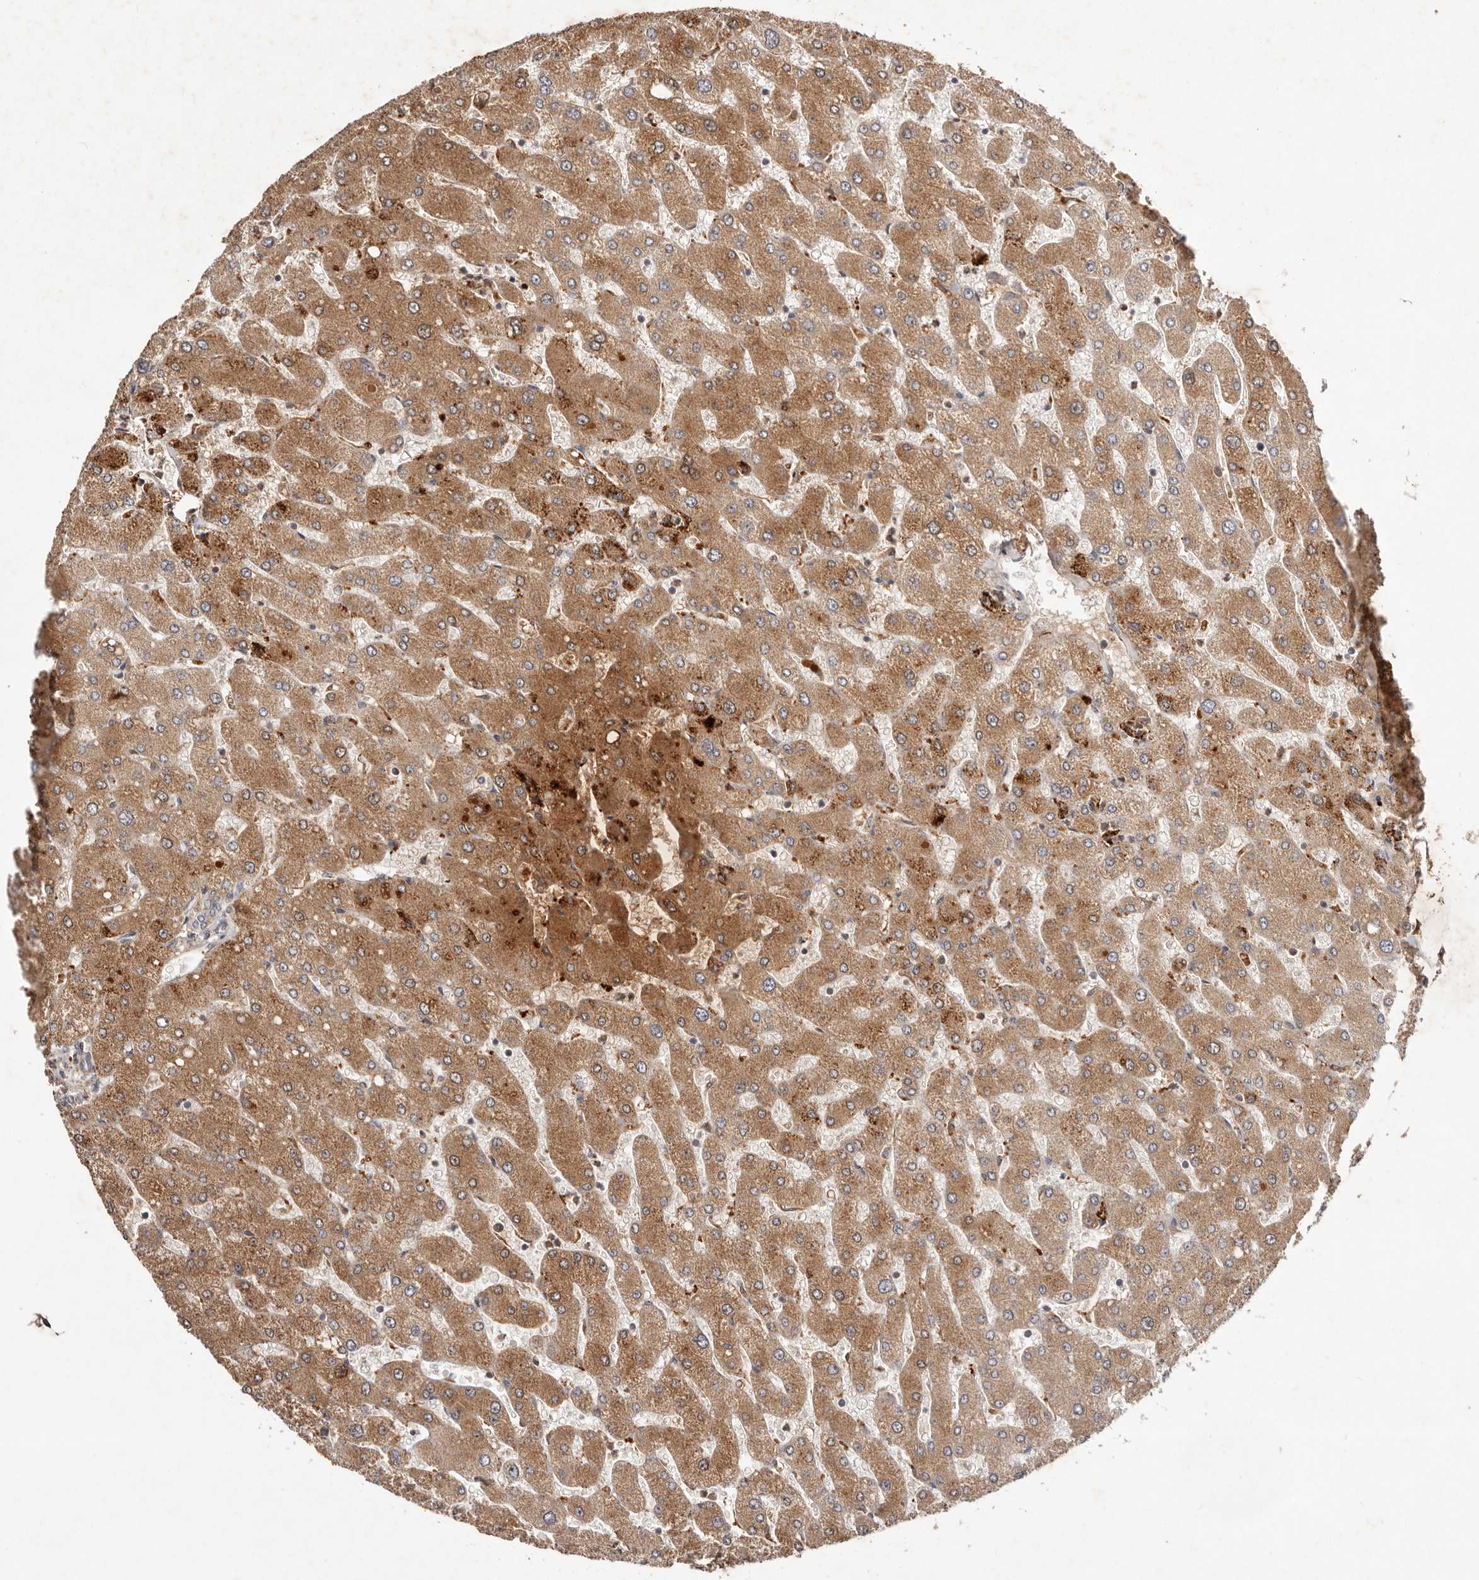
{"staining": {"intensity": "weak", "quantity": "25%-75%", "location": "cytoplasmic/membranous"}, "tissue": "liver", "cell_type": "Cholangiocytes", "image_type": "normal", "snomed": [{"axis": "morphology", "description": "Normal tissue, NOS"}, {"axis": "topography", "description": "Liver"}], "caption": "Protein analysis of unremarkable liver shows weak cytoplasmic/membranous positivity in about 25%-75% of cholangiocytes.", "gene": "PKIB", "patient": {"sex": "male", "age": 55}}